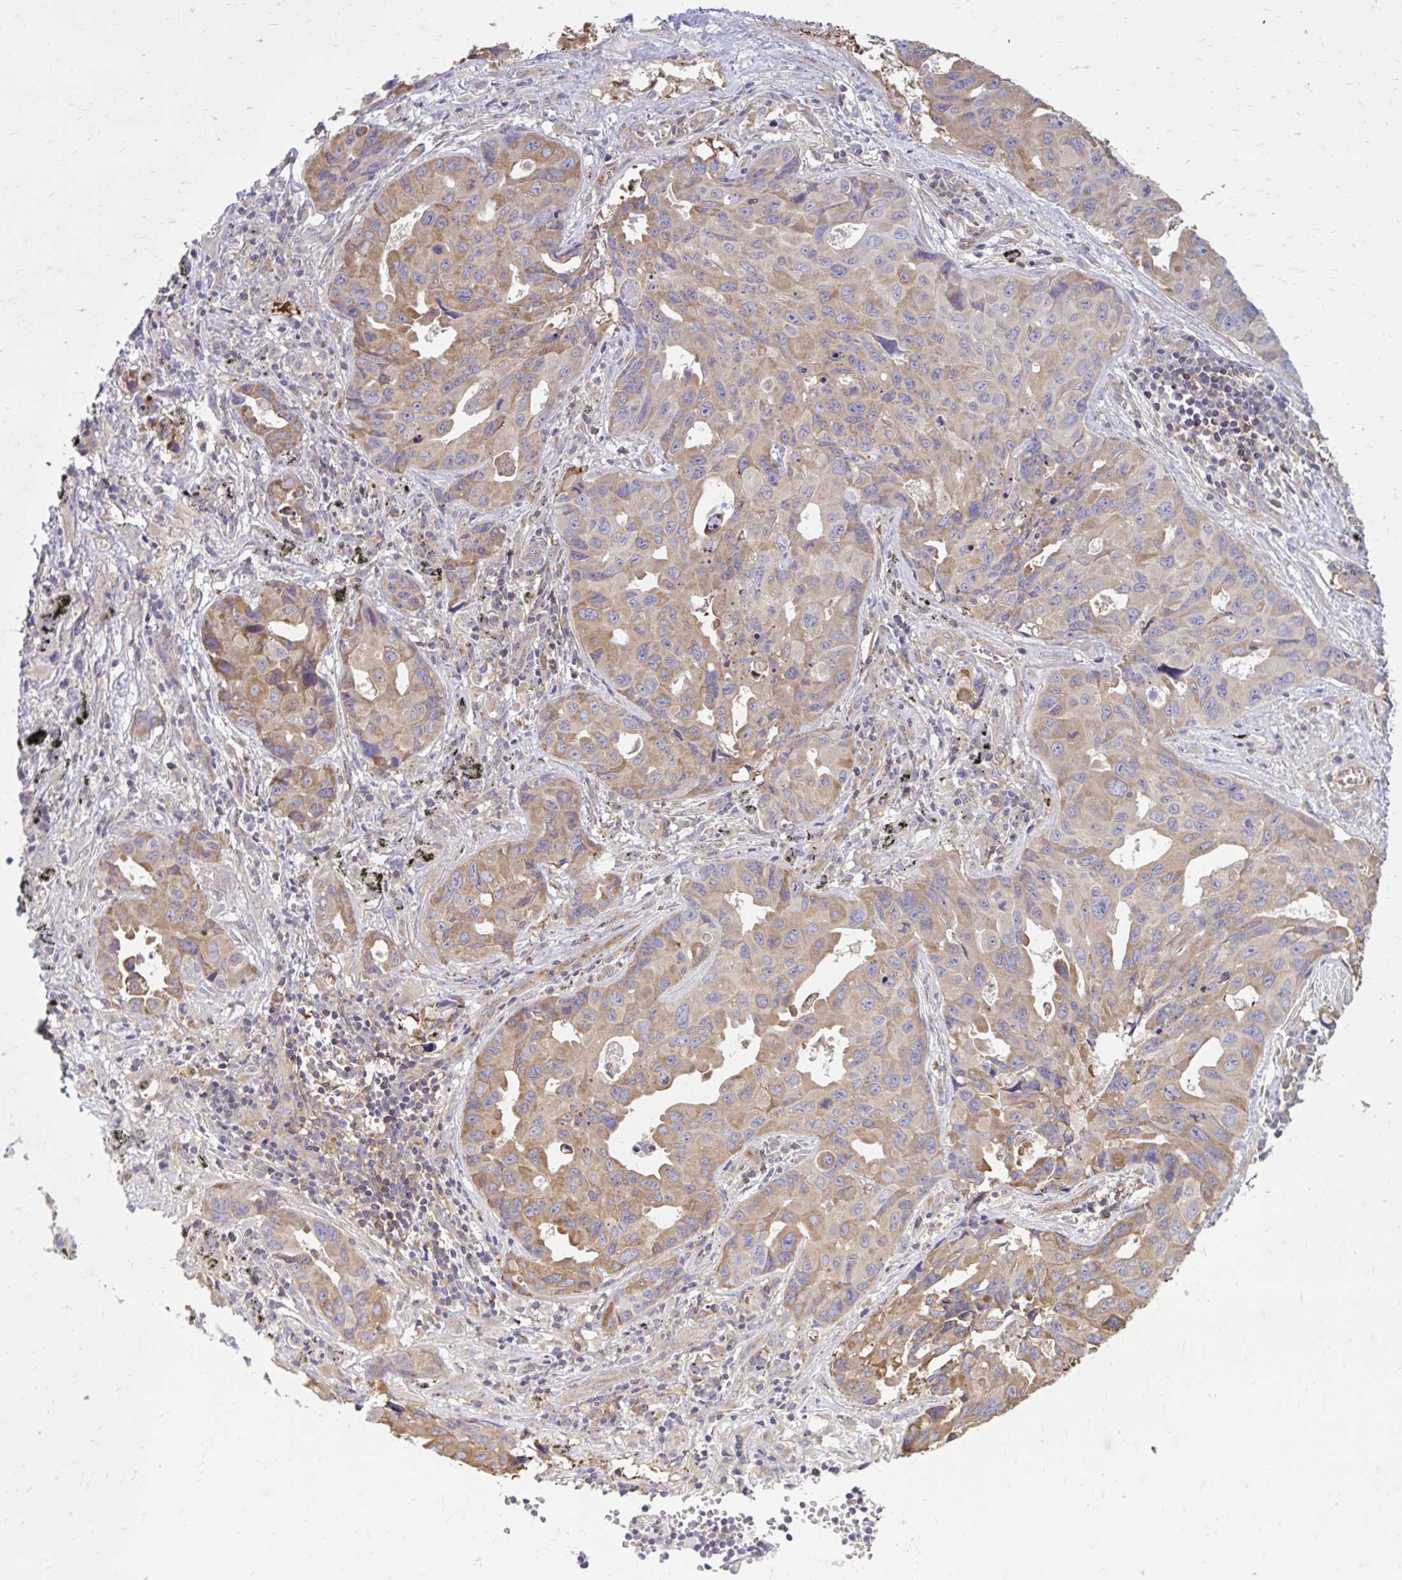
{"staining": {"intensity": "moderate", "quantity": "25%-75%", "location": "cytoplasmic/membranous"}, "tissue": "lung cancer", "cell_type": "Tumor cells", "image_type": "cancer", "snomed": [{"axis": "morphology", "description": "Adenocarcinoma, NOS"}, {"axis": "topography", "description": "Lymph node"}, {"axis": "topography", "description": "Lung"}], "caption": "This image demonstrates lung cancer stained with immunohistochemistry to label a protein in brown. The cytoplasmic/membranous of tumor cells show moderate positivity for the protein. Nuclei are counter-stained blue.", "gene": "ASAP1", "patient": {"sex": "male", "age": 64}}